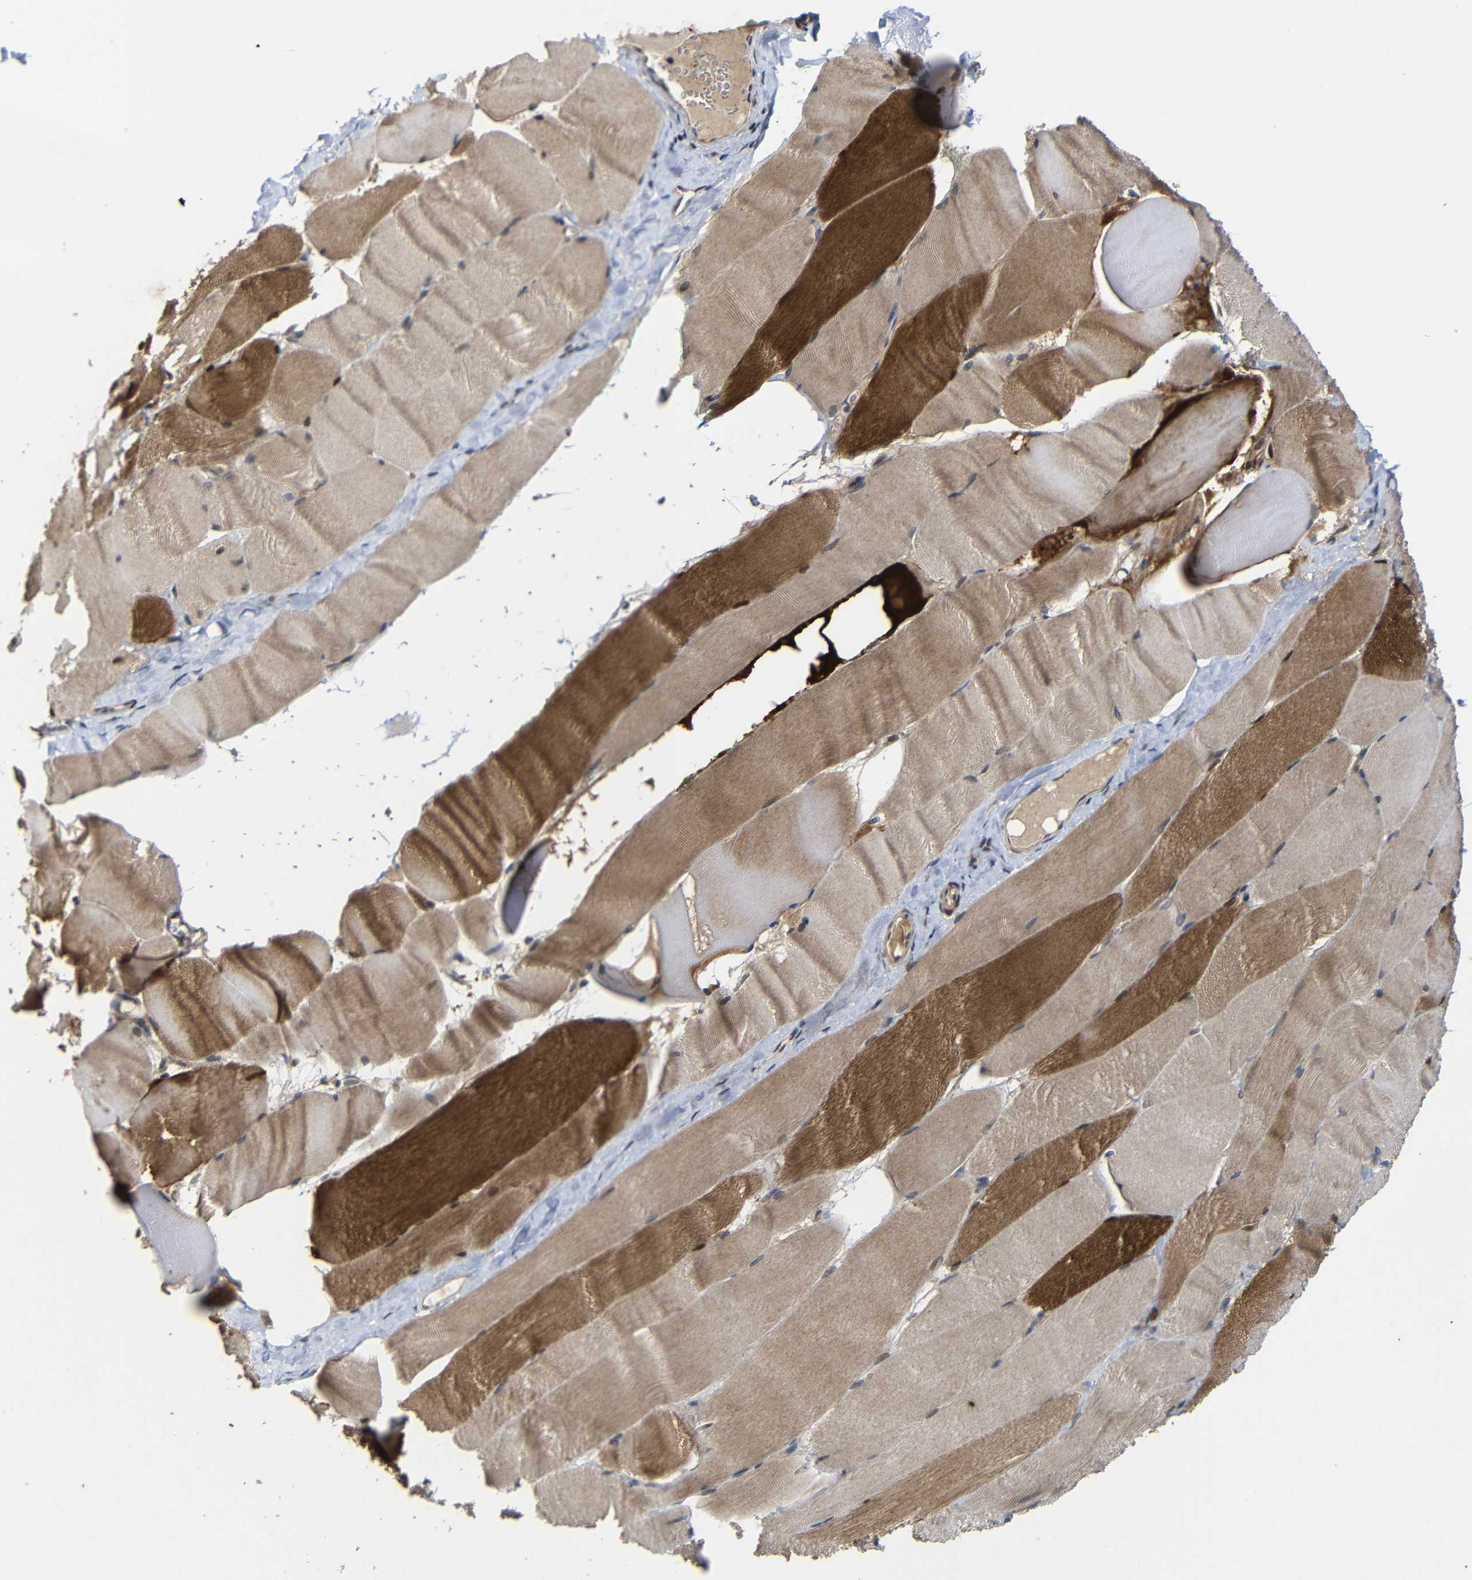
{"staining": {"intensity": "strong", "quantity": "25%-75%", "location": "cytoplasmic/membranous,nuclear"}, "tissue": "skeletal muscle", "cell_type": "Myocytes", "image_type": "normal", "snomed": [{"axis": "morphology", "description": "Normal tissue, NOS"}, {"axis": "morphology", "description": "Squamous cell carcinoma, NOS"}, {"axis": "topography", "description": "Skeletal muscle"}], "caption": "Myocytes reveal high levels of strong cytoplasmic/membranous,nuclear staining in about 25%-75% of cells in benign skeletal muscle.", "gene": "ATG12", "patient": {"sex": "male", "age": 51}}